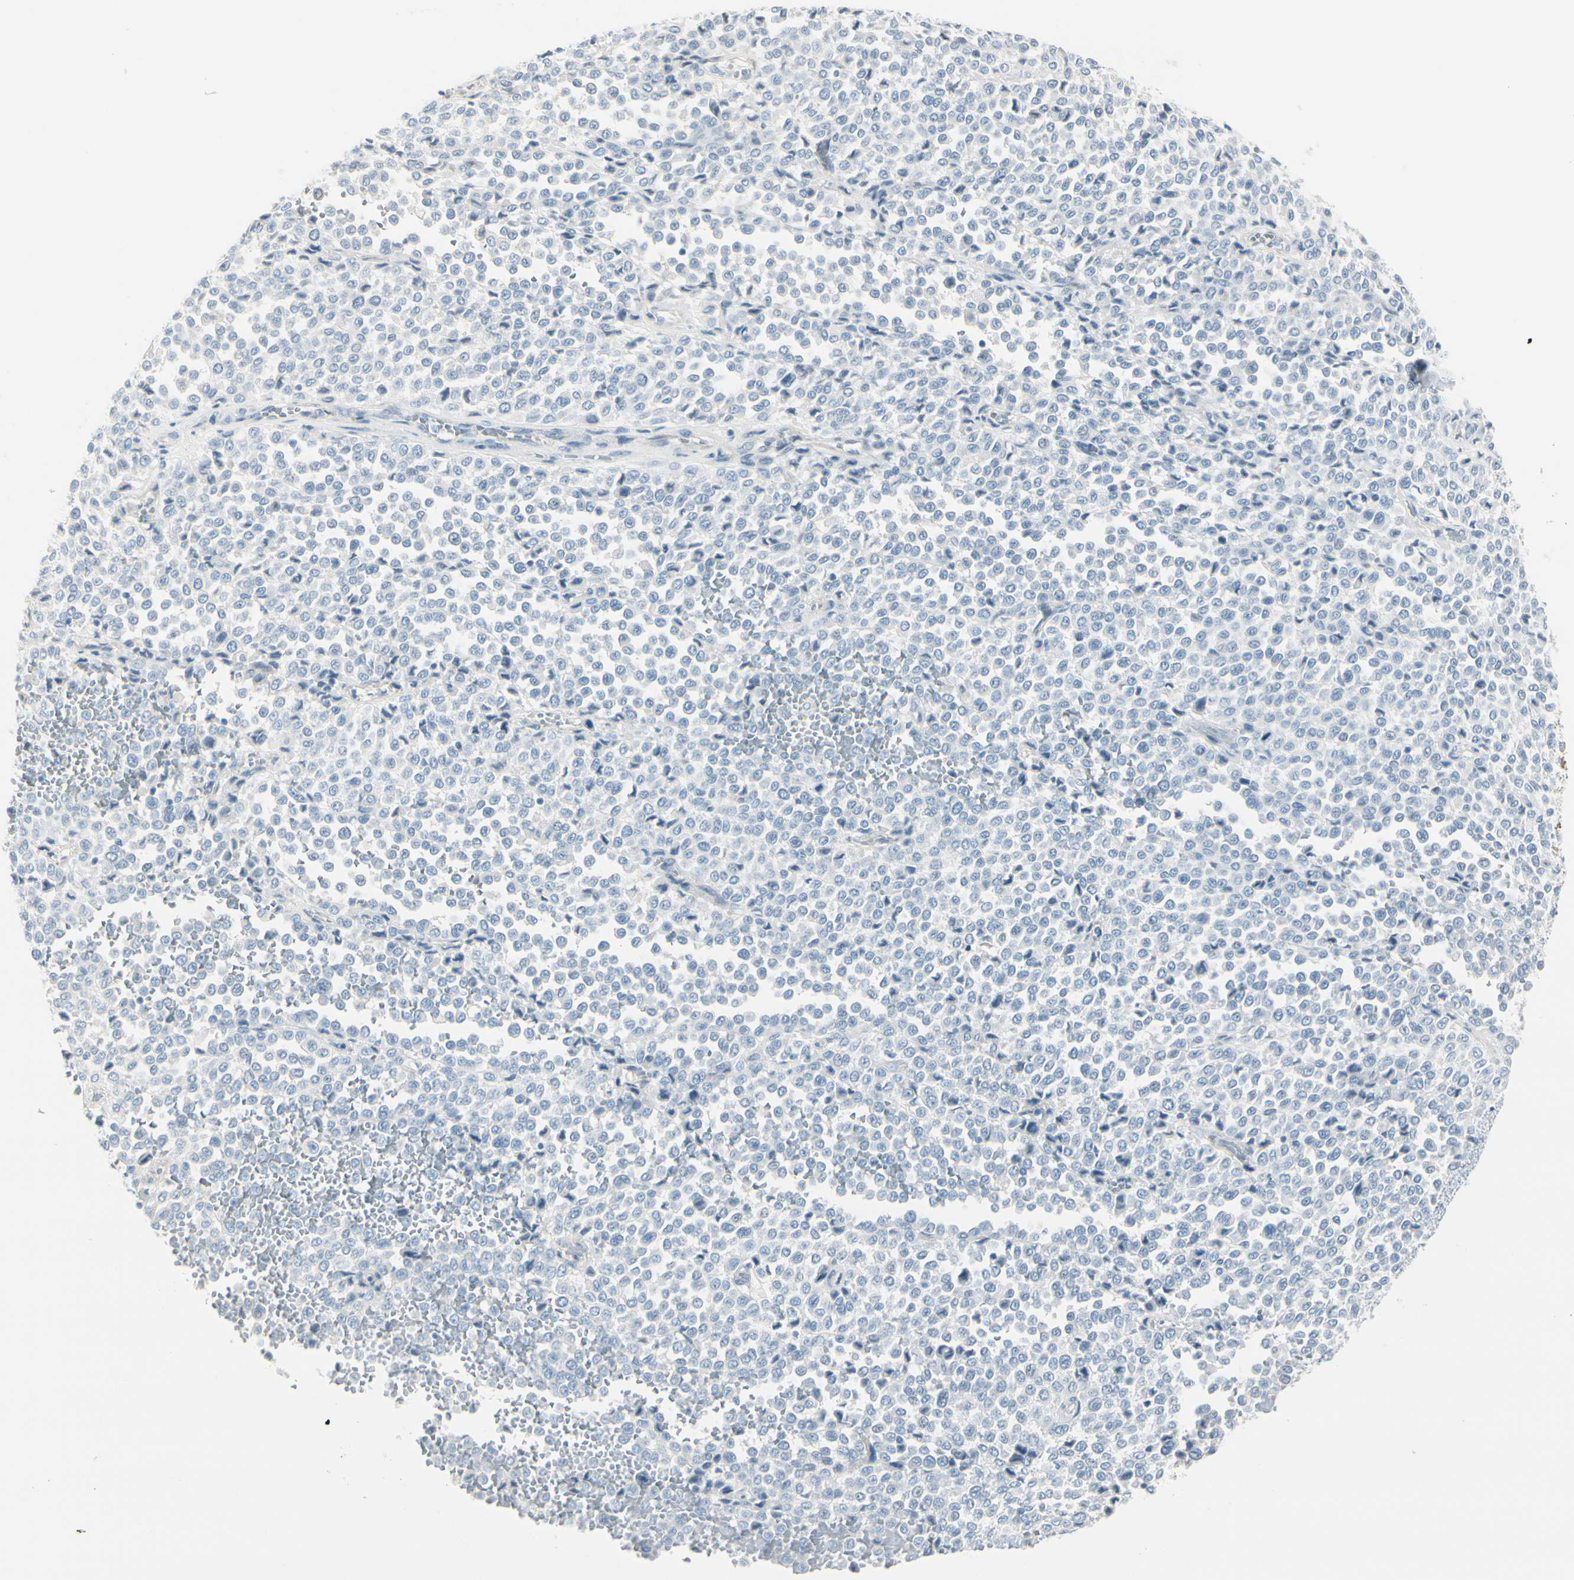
{"staining": {"intensity": "negative", "quantity": "none", "location": "none"}, "tissue": "melanoma", "cell_type": "Tumor cells", "image_type": "cancer", "snomed": [{"axis": "morphology", "description": "Malignant melanoma, Metastatic site"}, {"axis": "topography", "description": "Pancreas"}], "caption": "IHC photomicrograph of human malignant melanoma (metastatic site) stained for a protein (brown), which exhibits no staining in tumor cells. (DAB IHC with hematoxylin counter stain).", "gene": "CDHR5", "patient": {"sex": "female", "age": 30}}